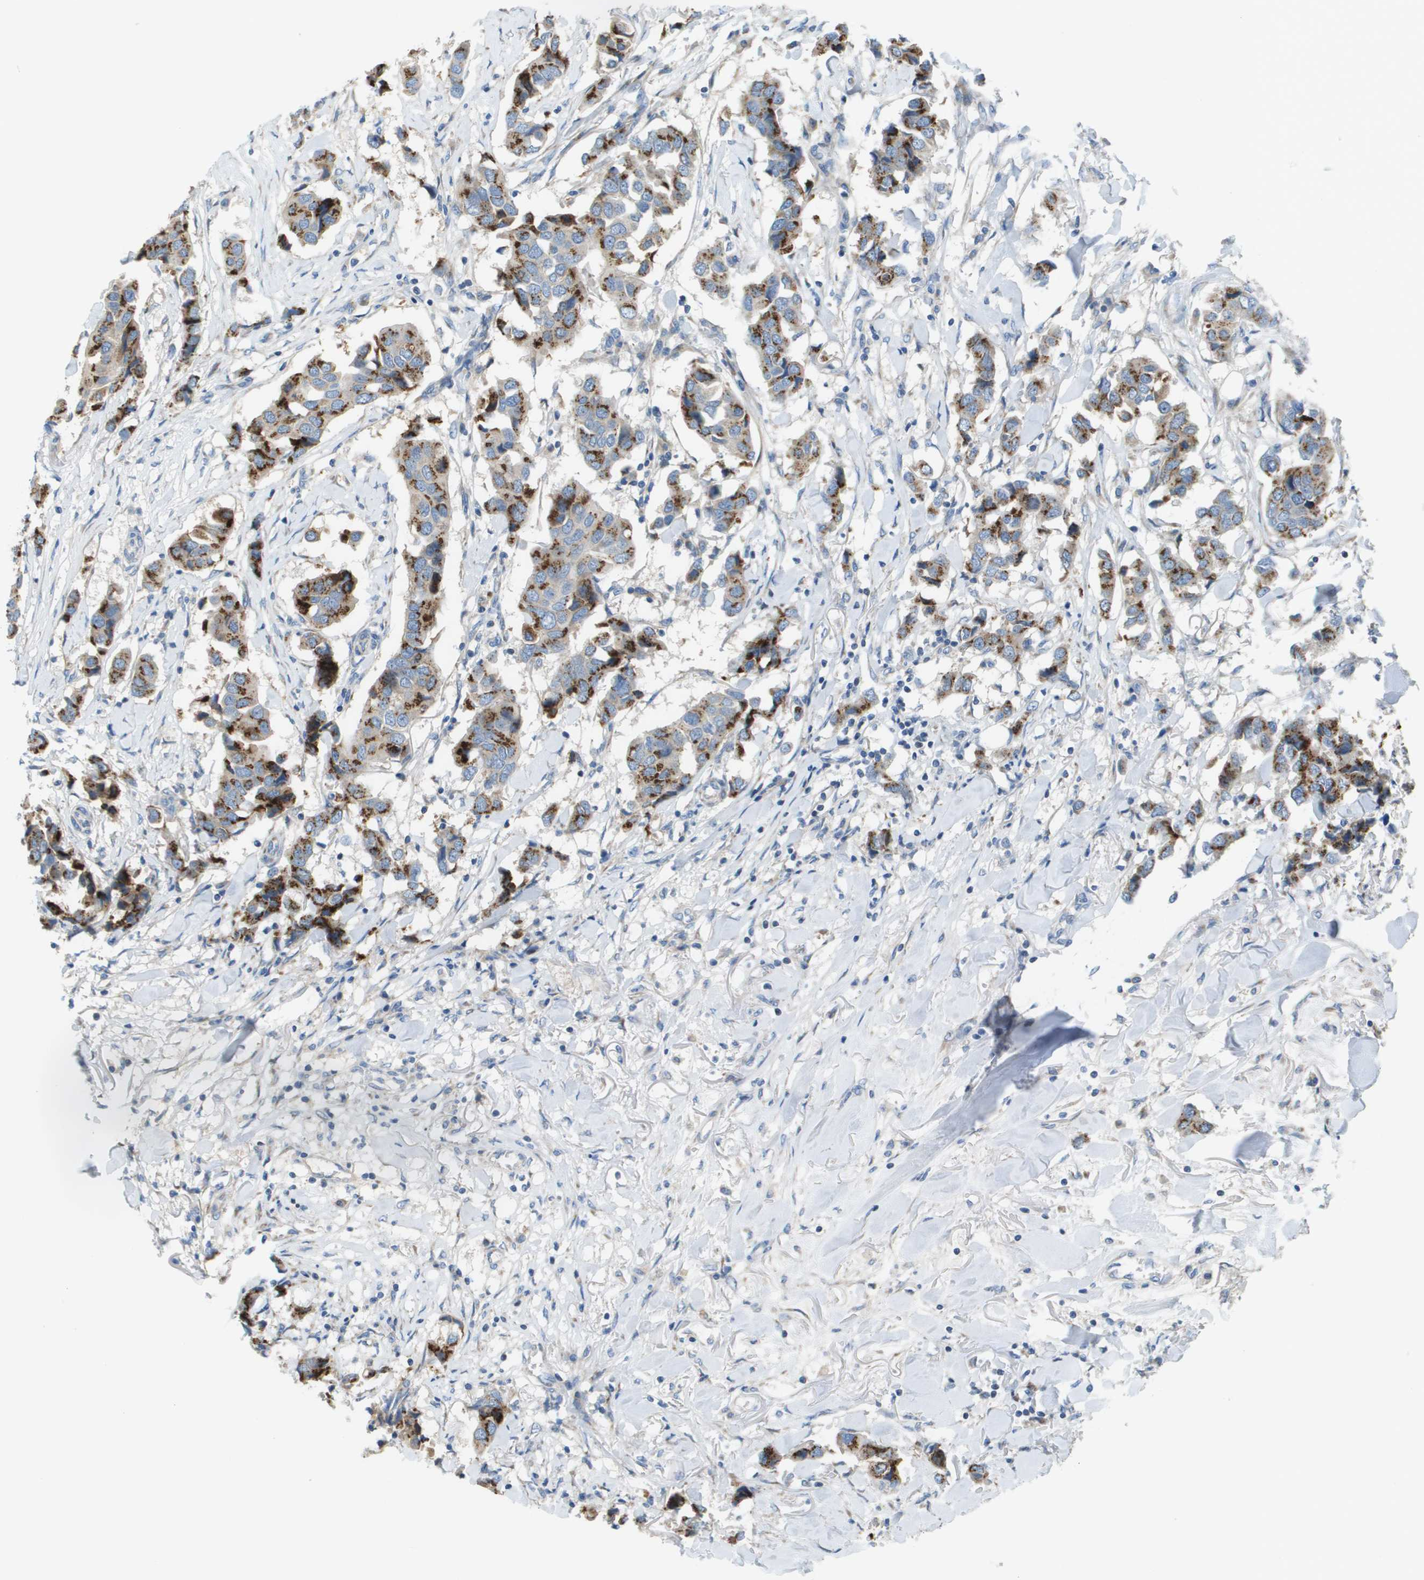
{"staining": {"intensity": "strong", "quantity": ">75%", "location": "cytoplasmic/membranous"}, "tissue": "breast cancer", "cell_type": "Tumor cells", "image_type": "cancer", "snomed": [{"axis": "morphology", "description": "Duct carcinoma"}, {"axis": "topography", "description": "Breast"}], "caption": "This histopathology image displays immunohistochemistry staining of breast cancer (invasive ductal carcinoma), with high strong cytoplasmic/membranous staining in about >75% of tumor cells.", "gene": "GALNT6", "patient": {"sex": "female", "age": 80}}